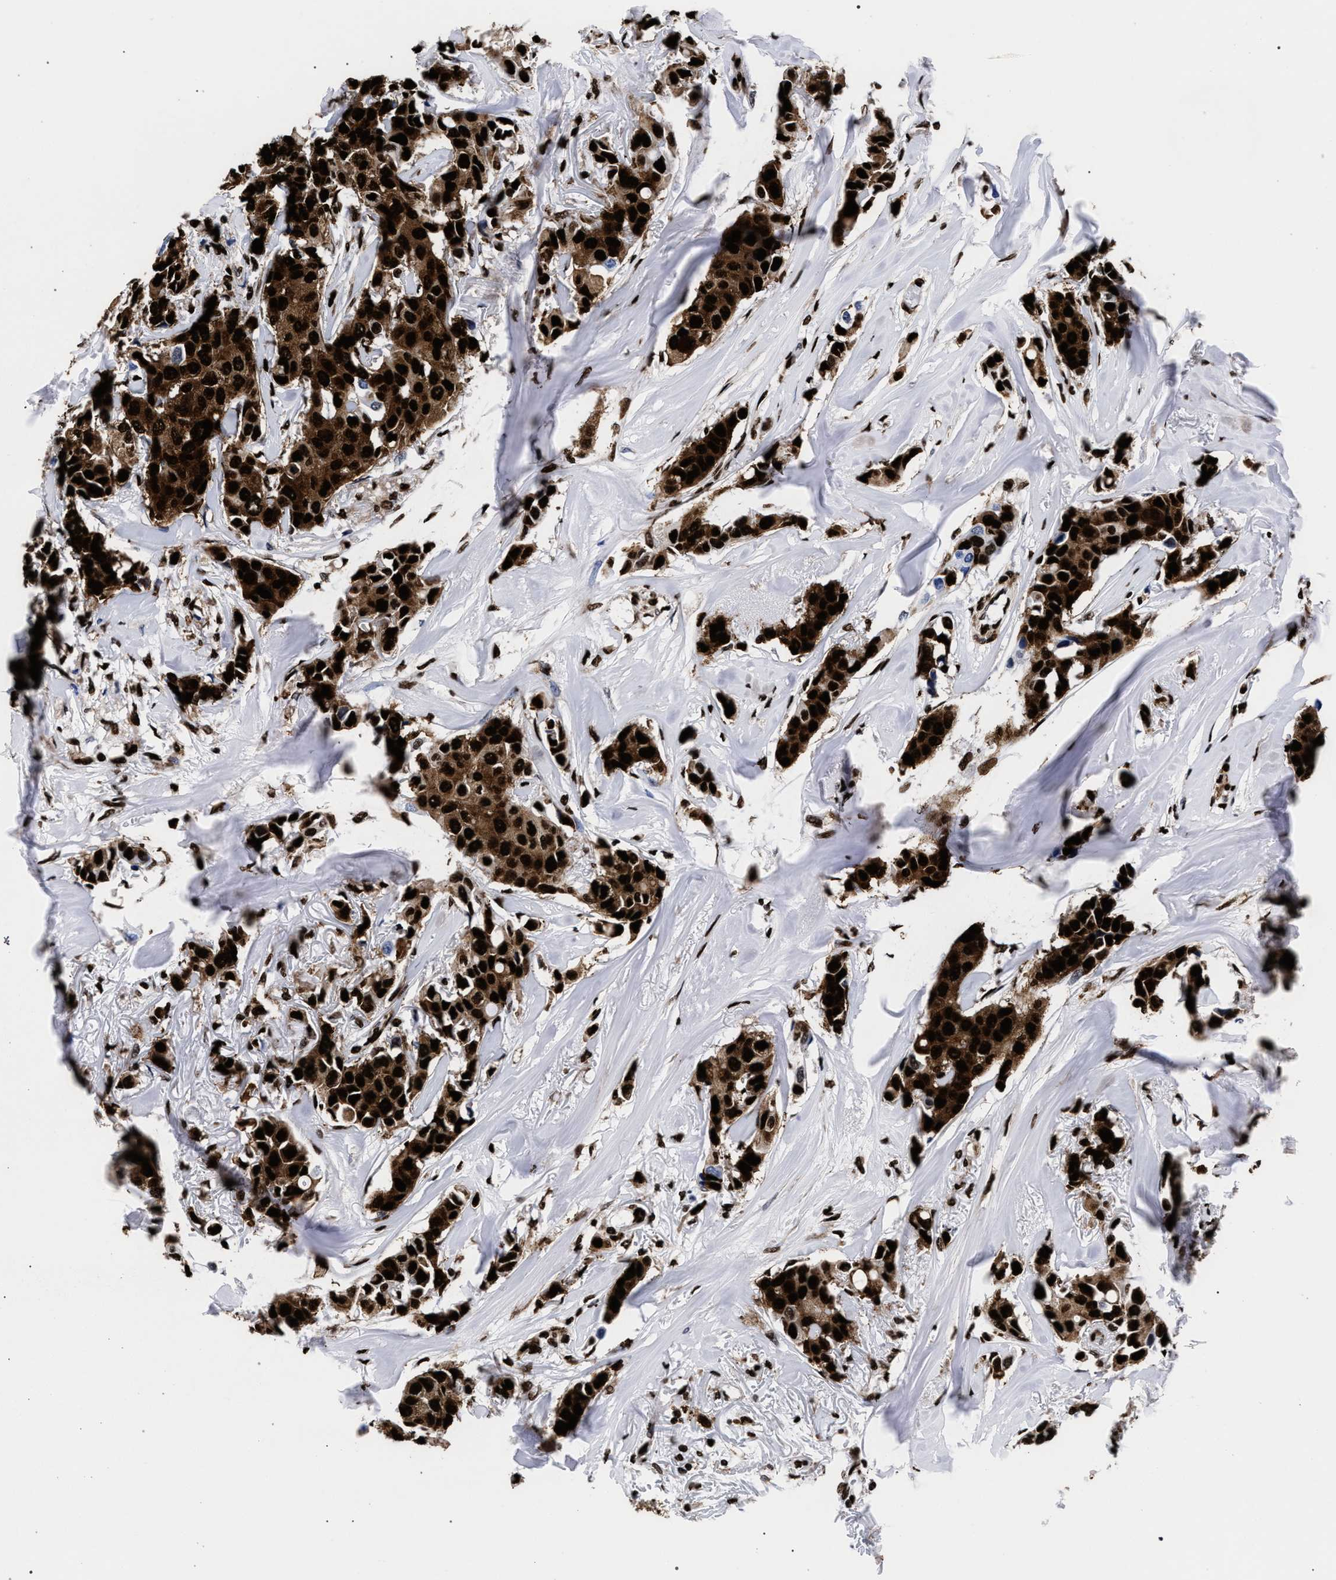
{"staining": {"intensity": "strong", "quantity": ">75%", "location": "cytoplasmic/membranous,nuclear"}, "tissue": "breast cancer", "cell_type": "Tumor cells", "image_type": "cancer", "snomed": [{"axis": "morphology", "description": "Duct carcinoma"}, {"axis": "topography", "description": "Breast"}], "caption": "Immunohistochemical staining of human breast cancer shows strong cytoplasmic/membranous and nuclear protein expression in about >75% of tumor cells.", "gene": "HNRNPA1", "patient": {"sex": "female", "age": 80}}